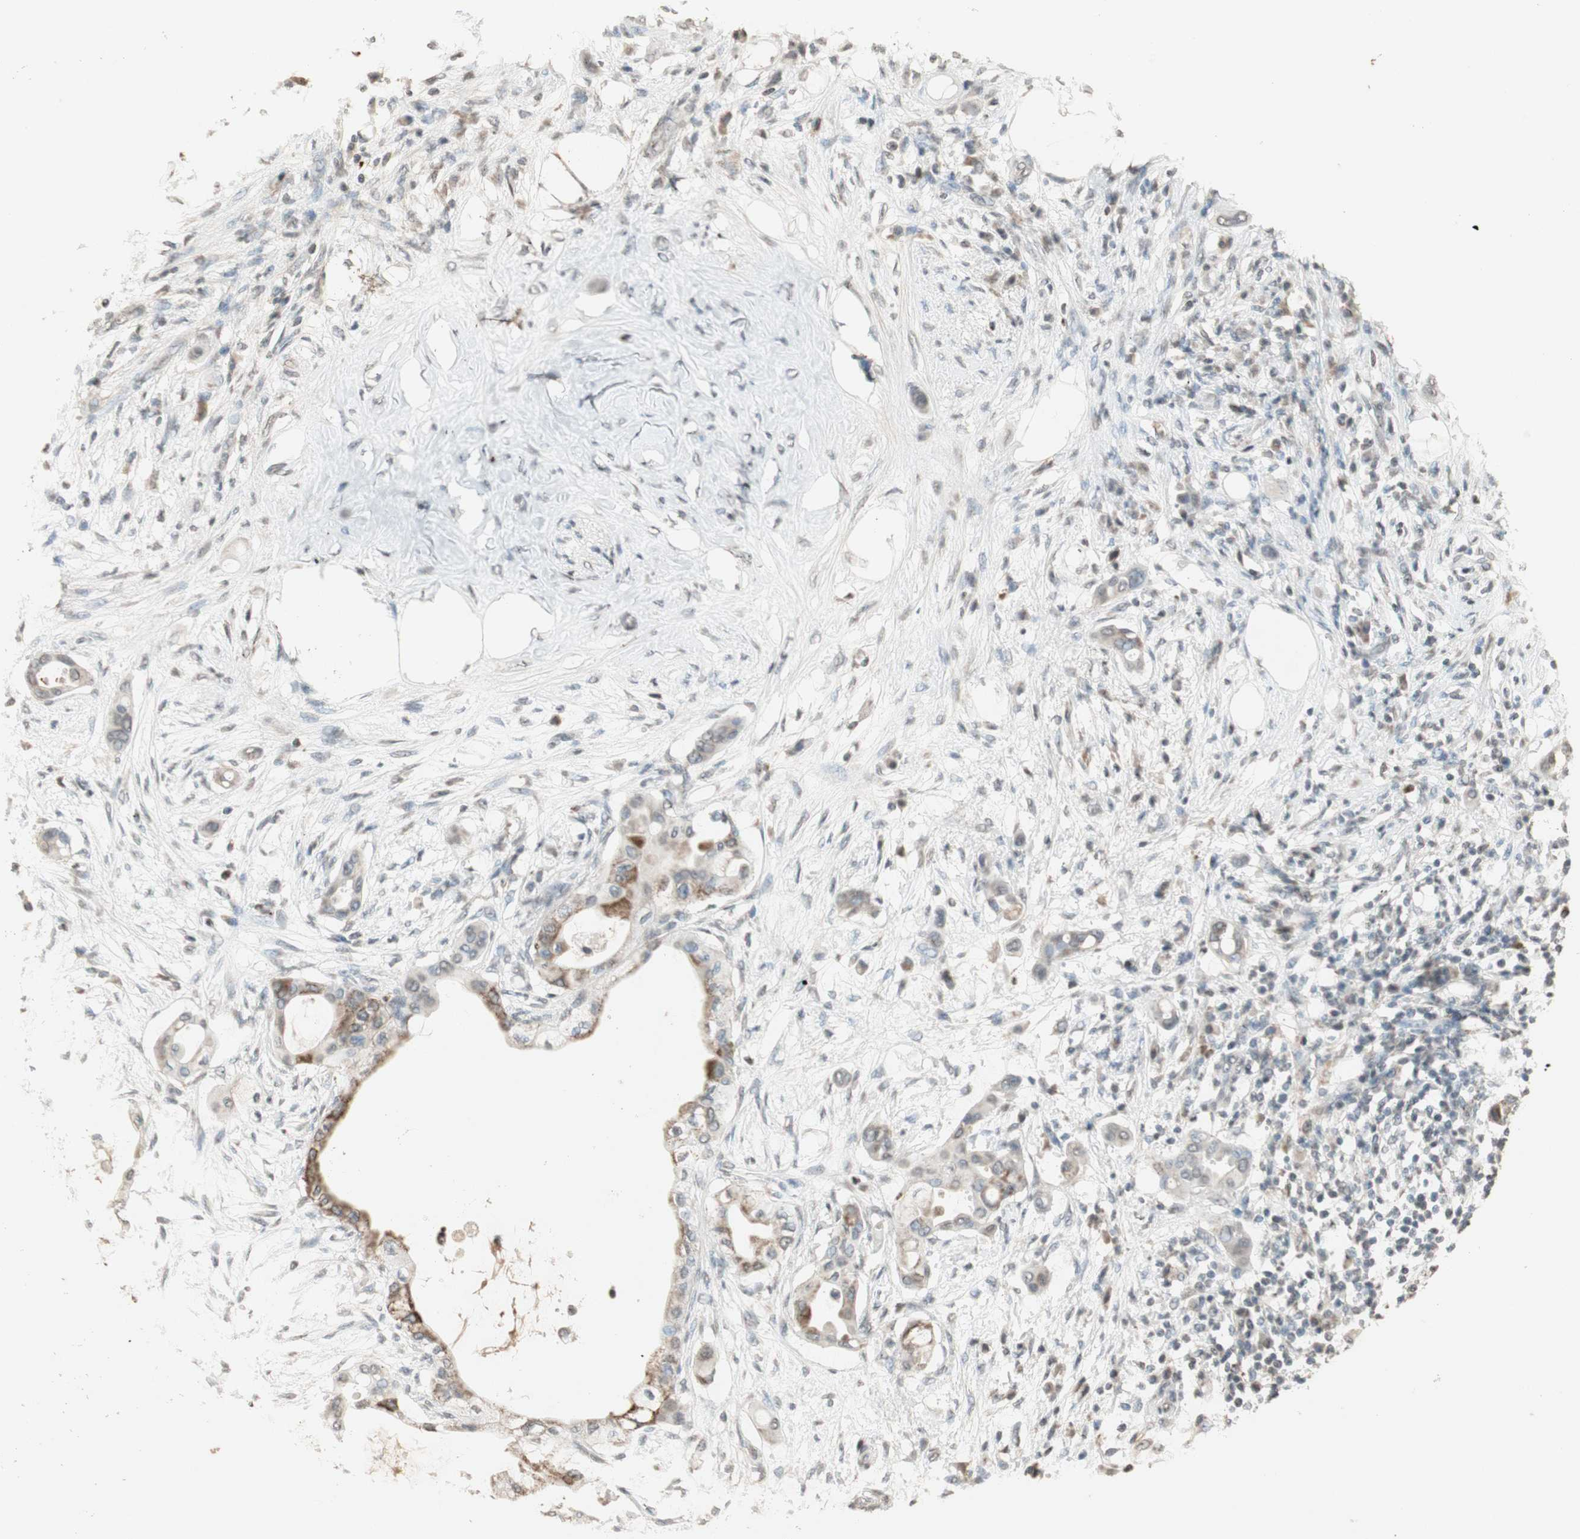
{"staining": {"intensity": "moderate", "quantity": "<25%", "location": "cytoplasmic/membranous"}, "tissue": "pancreatic cancer", "cell_type": "Tumor cells", "image_type": "cancer", "snomed": [{"axis": "morphology", "description": "Adenocarcinoma, NOS"}, {"axis": "morphology", "description": "Adenocarcinoma, metastatic, NOS"}, {"axis": "topography", "description": "Lymph node"}, {"axis": "topography", "description": "Pancreas"}, {"axis": "topography", "description": "Duodenum"}], "caption": "IHC of pancreatic cancer (metastatic adenocarcinoma) demonstrates low levels of moderate cytoplasmic/membranous expression in approximately <25% of tumor cells.", "gene": "PRELID1", "patient": {"sex": "female", "age": 64}}